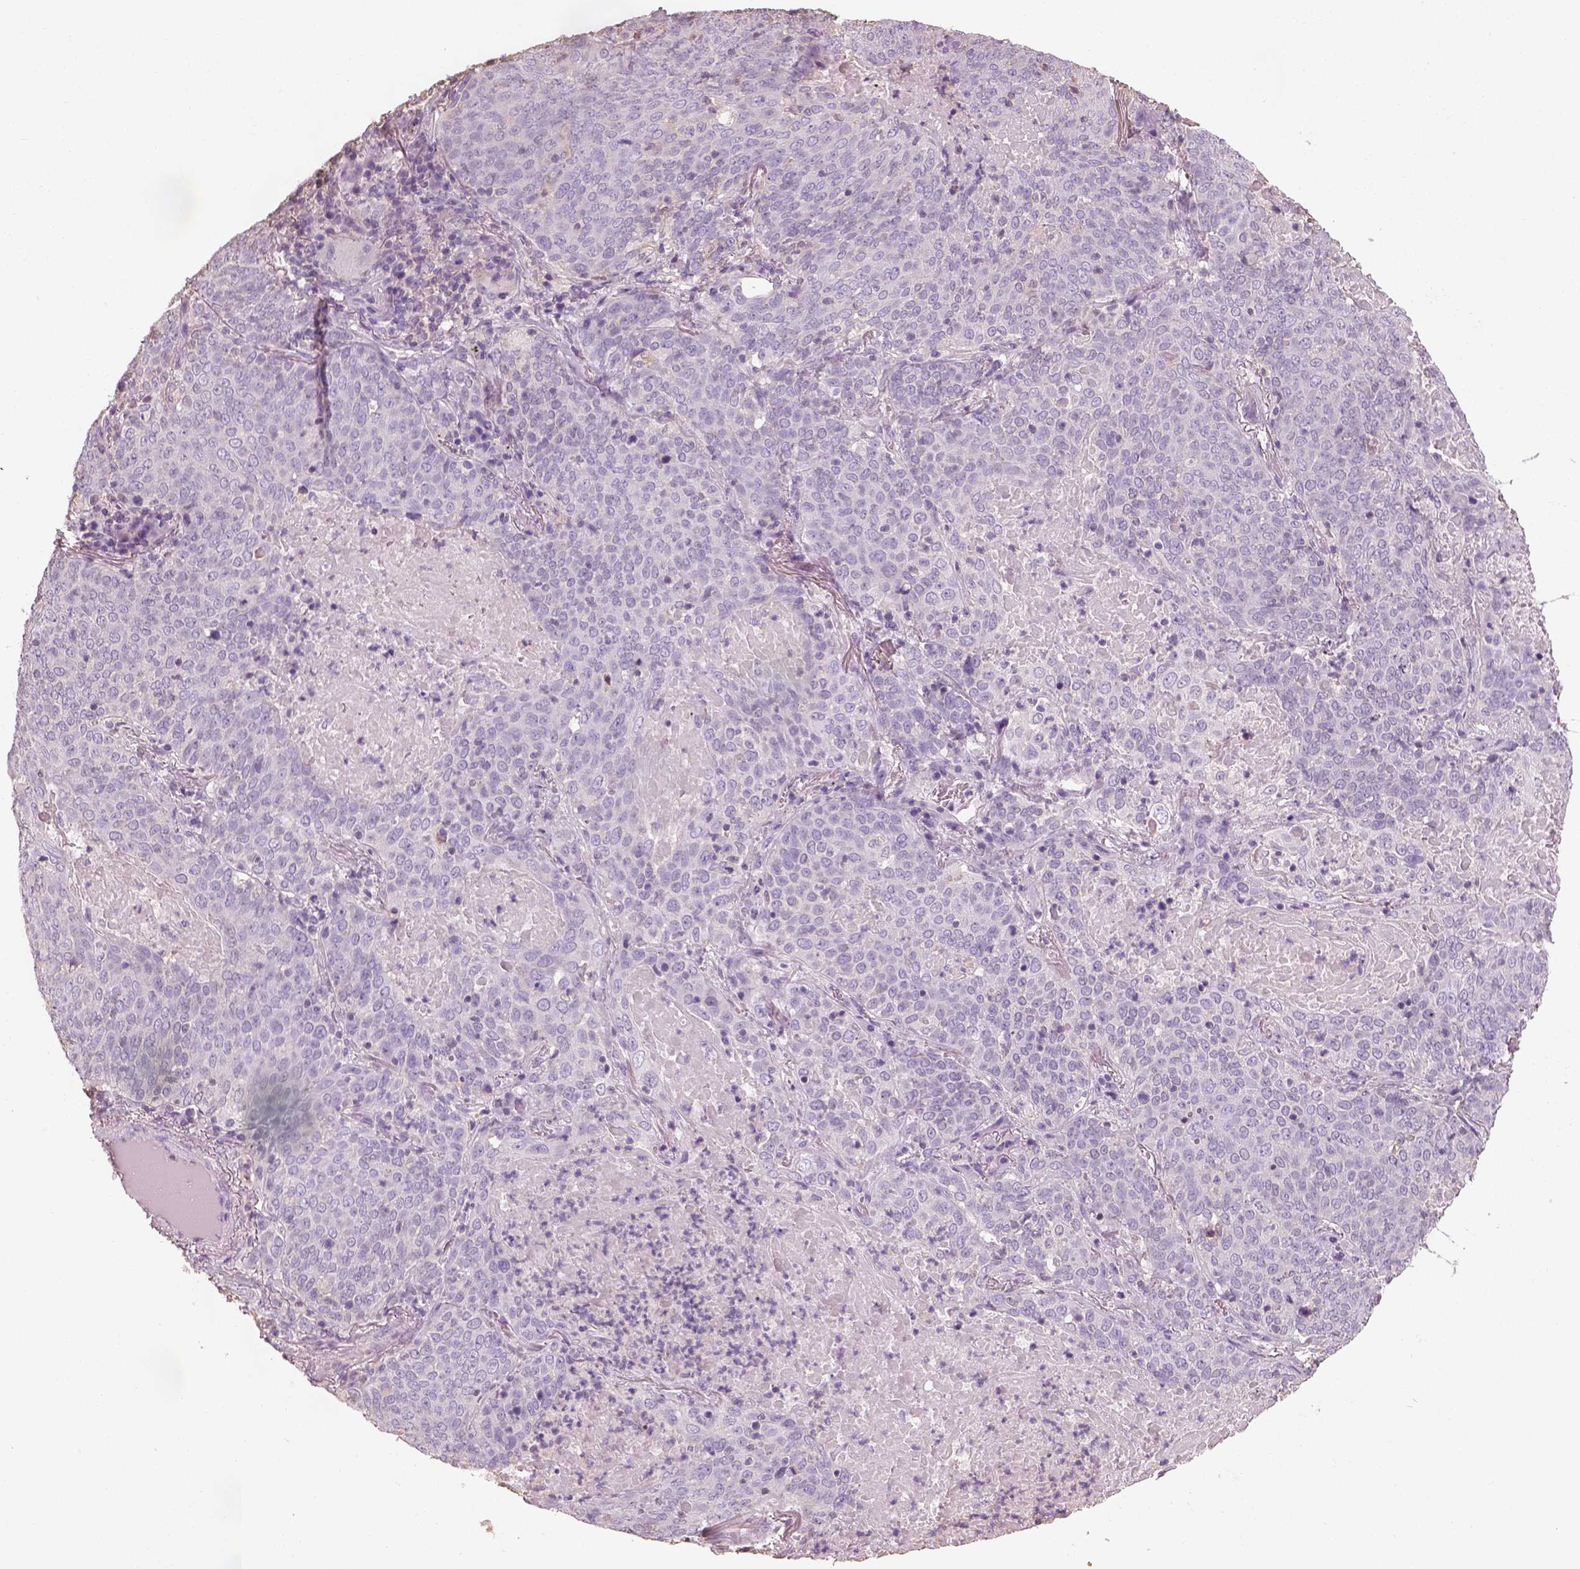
{"staining": {"intensity": "negative", "quantity": "none", "location": "none"}, "tissue": "lung cancer", "cell_type": "Tumor cells", "image_type": "cancer", "snomed": [{"axis": "morphology", "description": "Squamous cell carcinoma, NOS"}, {"axis": "topography", "description": "Lung"}], "caption": "A high-resolution photomicrograph shows IHC staining of lung cancer (squamous cell carcinoma), which exhibits no significant staining in tumor cells.", "gene": "OTUD6A", "patient": {"sex": "male", "age": 82}}